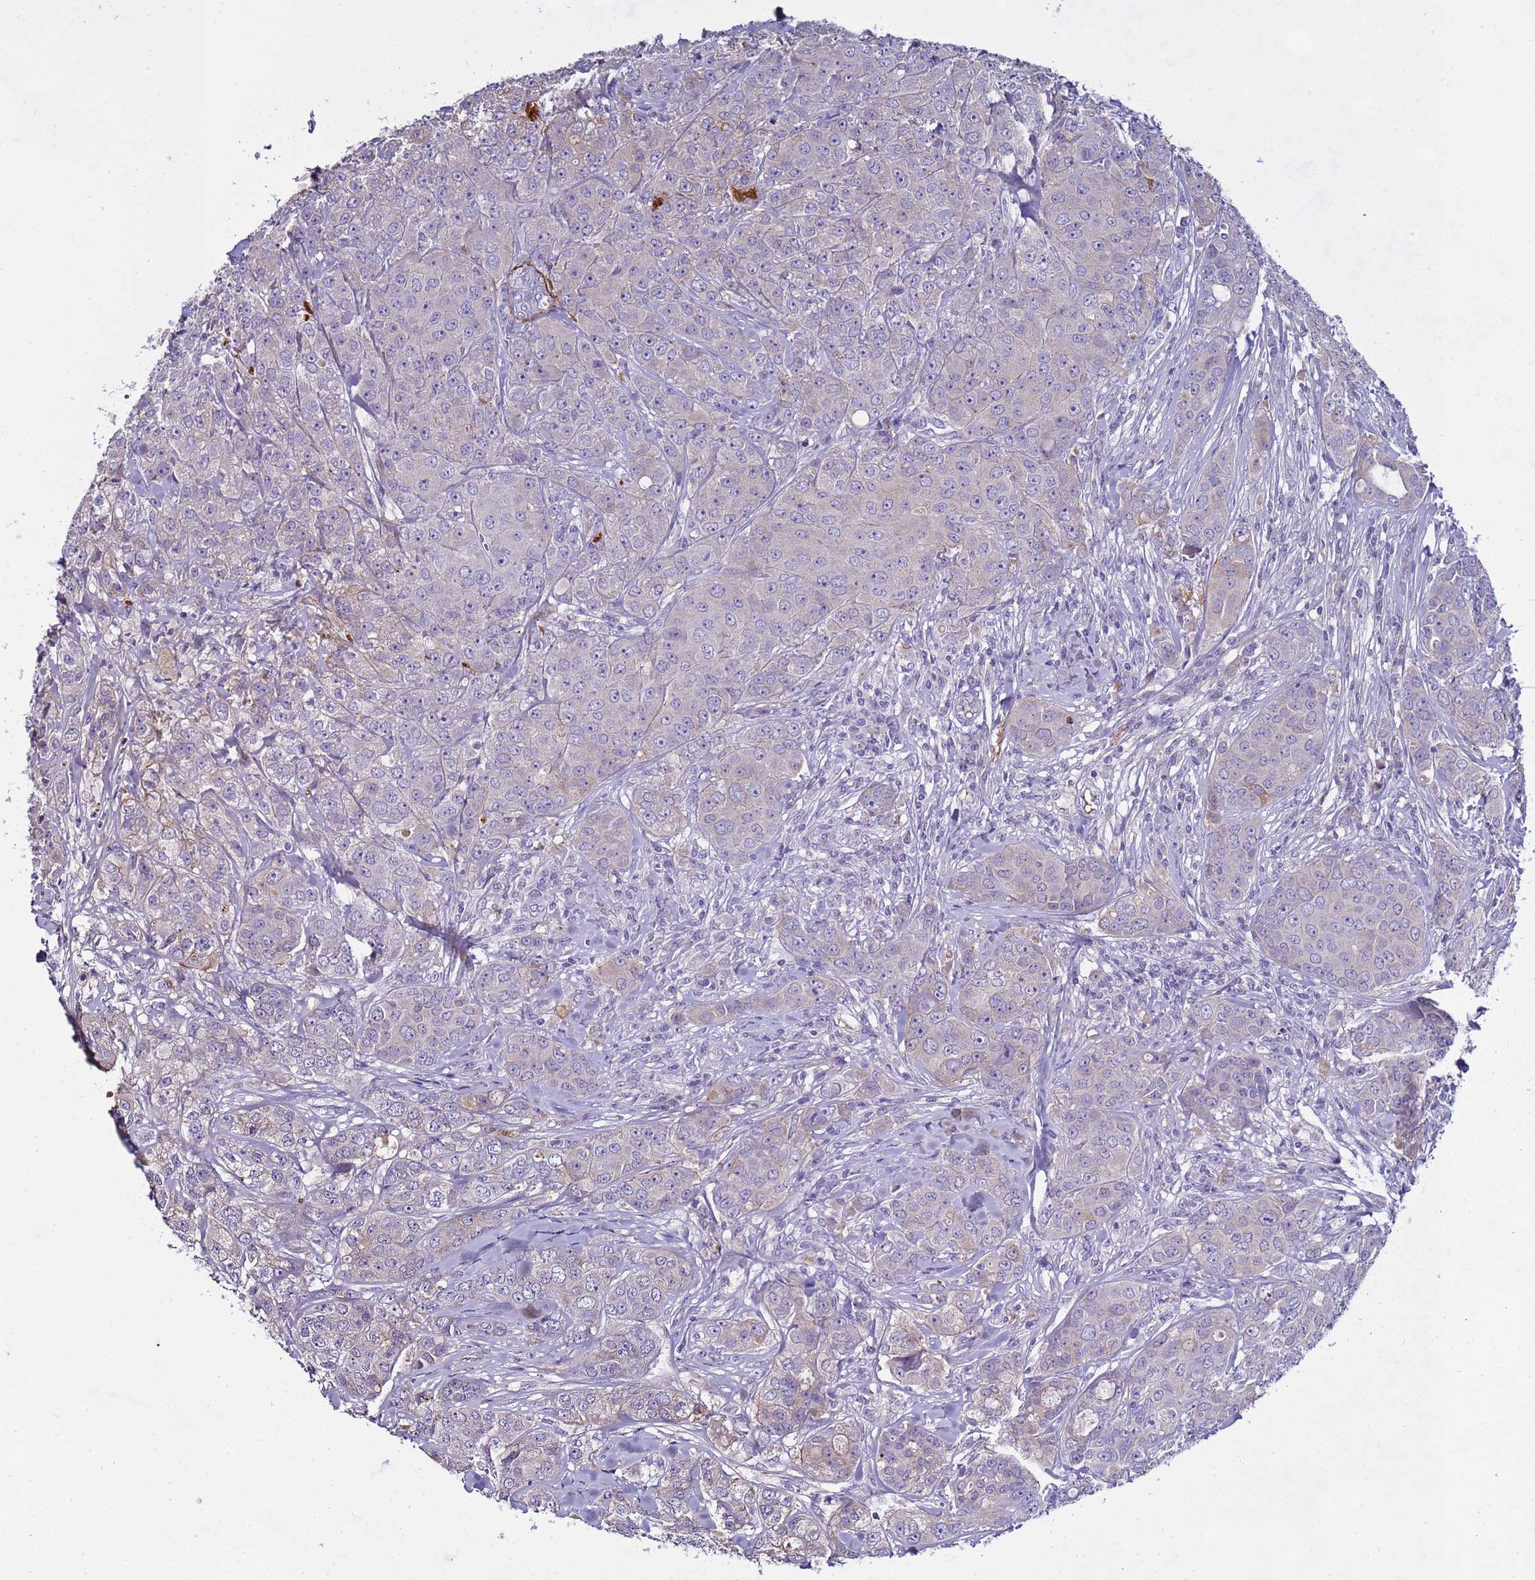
{"staining": {"intensity": "weak", "quantity": "<25%", "location": "cytoplasmic/membranous"}, "tissue": "breast cancer", "cell_type": "Tumor cells", "image_type": "cancer", "snomed": [{"axis": "morphology", "description": "Duct carcinoma"}, {"axis": "topography", "description": "Breast"}], "caption": "An image of breast cancer (infiltrating ductal carcinoma) stained for a protein reveals no brown staining in tumor cells.", "gene": "TRIM51", "patient": {"sex": "female", "age": 43}}